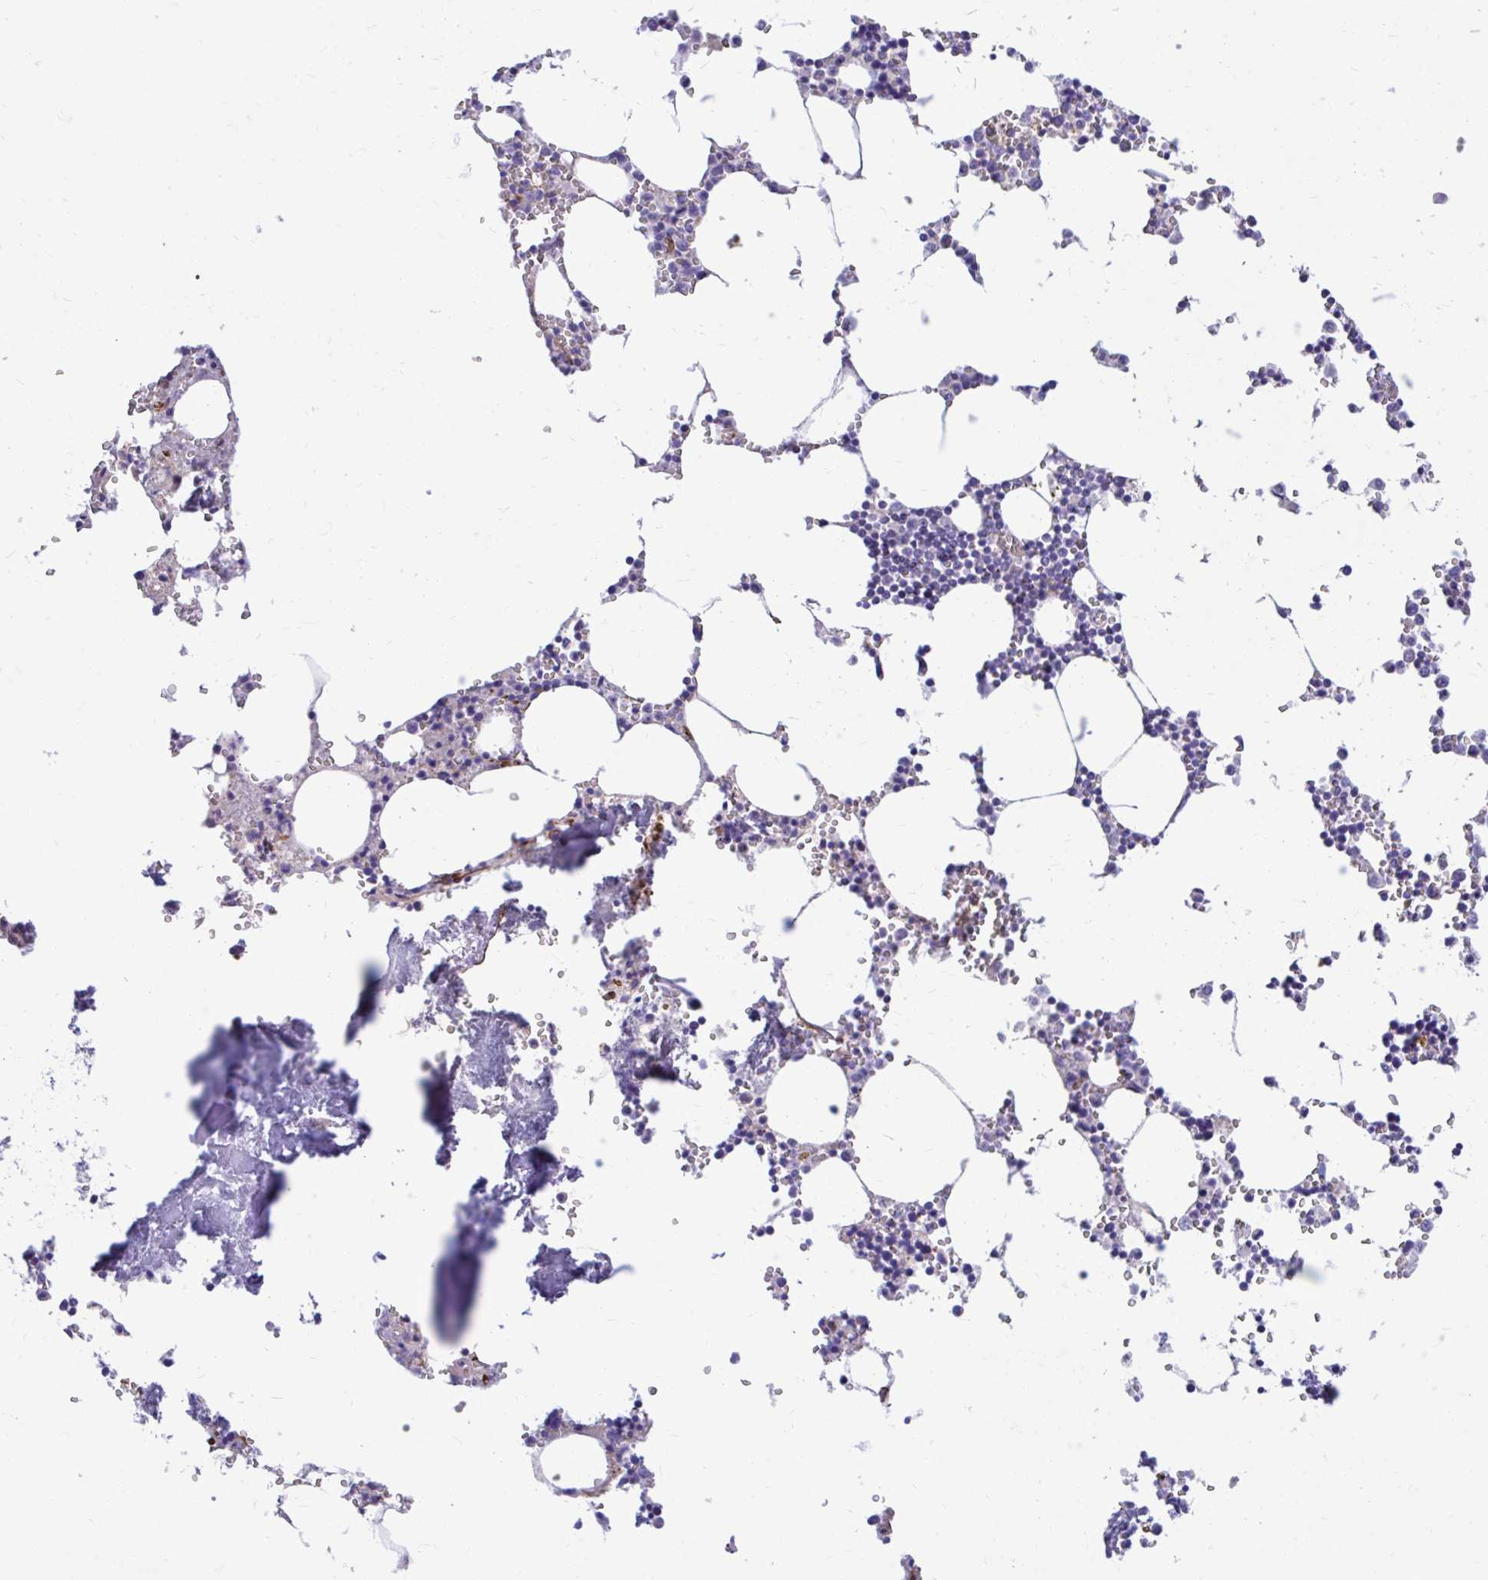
{"staining": {"intensity": "strong", "quantity": "<25%", "location": "cytoplasmic/membranous"}, "tissue": "bone marrow", "cell_type": "Hematopoietic cells", "image_type": "normal", "snomed": [{"axis": "morphology", "description": "Normal tissue, NOS"}, {"axis": "topography", "description": "Bone marrow"}], "caption": "IHC image of benign bone marrow stained for a protein (brown), which reveals medium levels of strong cytoplasmic/membranous expression in about <25% of hematopoietic cells.", "gene": "ESPNL", "patient": {"sex": "male", "age": 54}}